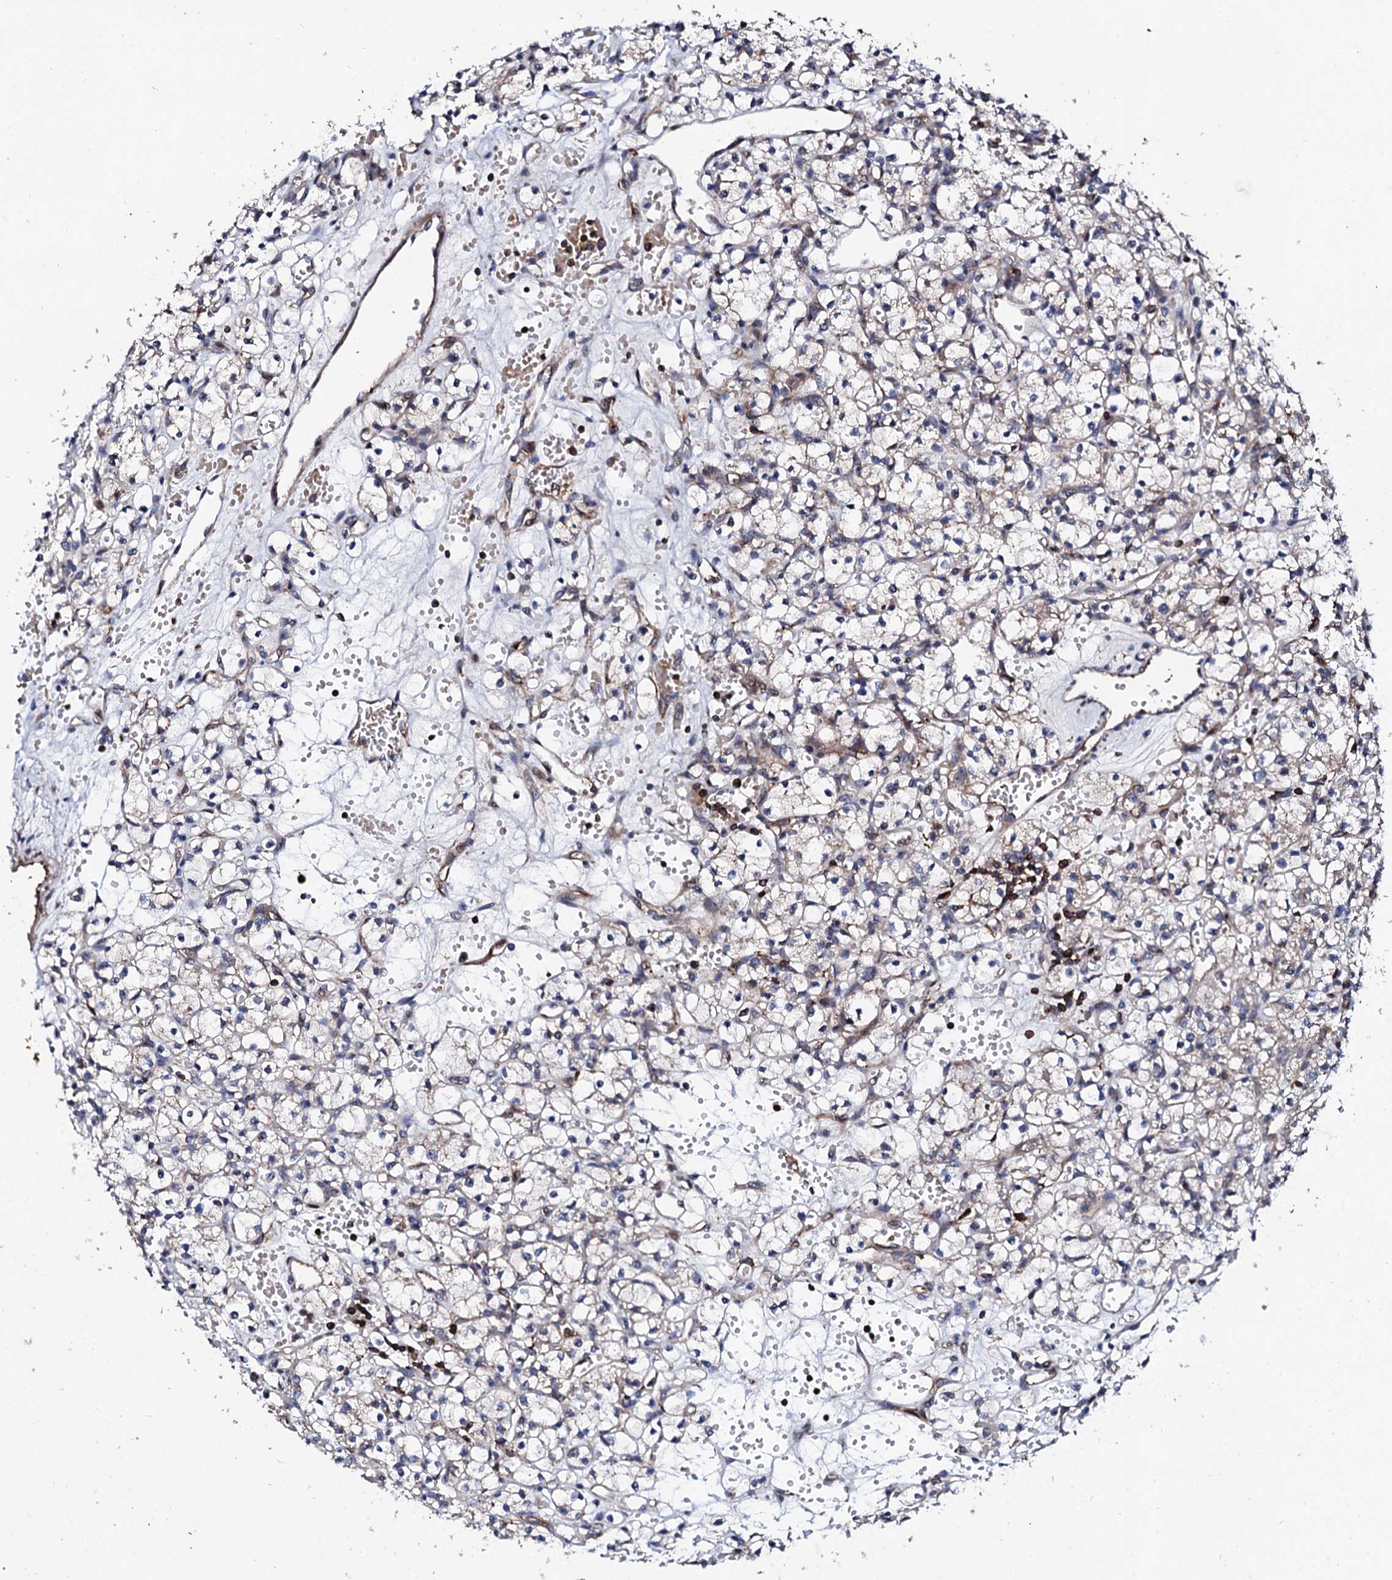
{"staining": {"intensity": "weak", "quantity": "<25%", "location": "cytoplasmic/membranous"}, "tissue": "renal cancer", "cell_type": "Tumor cells", "image_type": "cancer", "snomed": [{"axis": "morphology", "description": "Adenocarcinoma, NOS"}, {"axis": "topography", "description": "Kidney"}], "caption": "This histopathology image is of renal cancer stained with immunohistochemistry to label a protein in brown with the nuclei are counter-stained blue. There is no positivity in tumor cells.", "gene": "GTPBP4", "patient": {"sex": "female", "age": 59}}